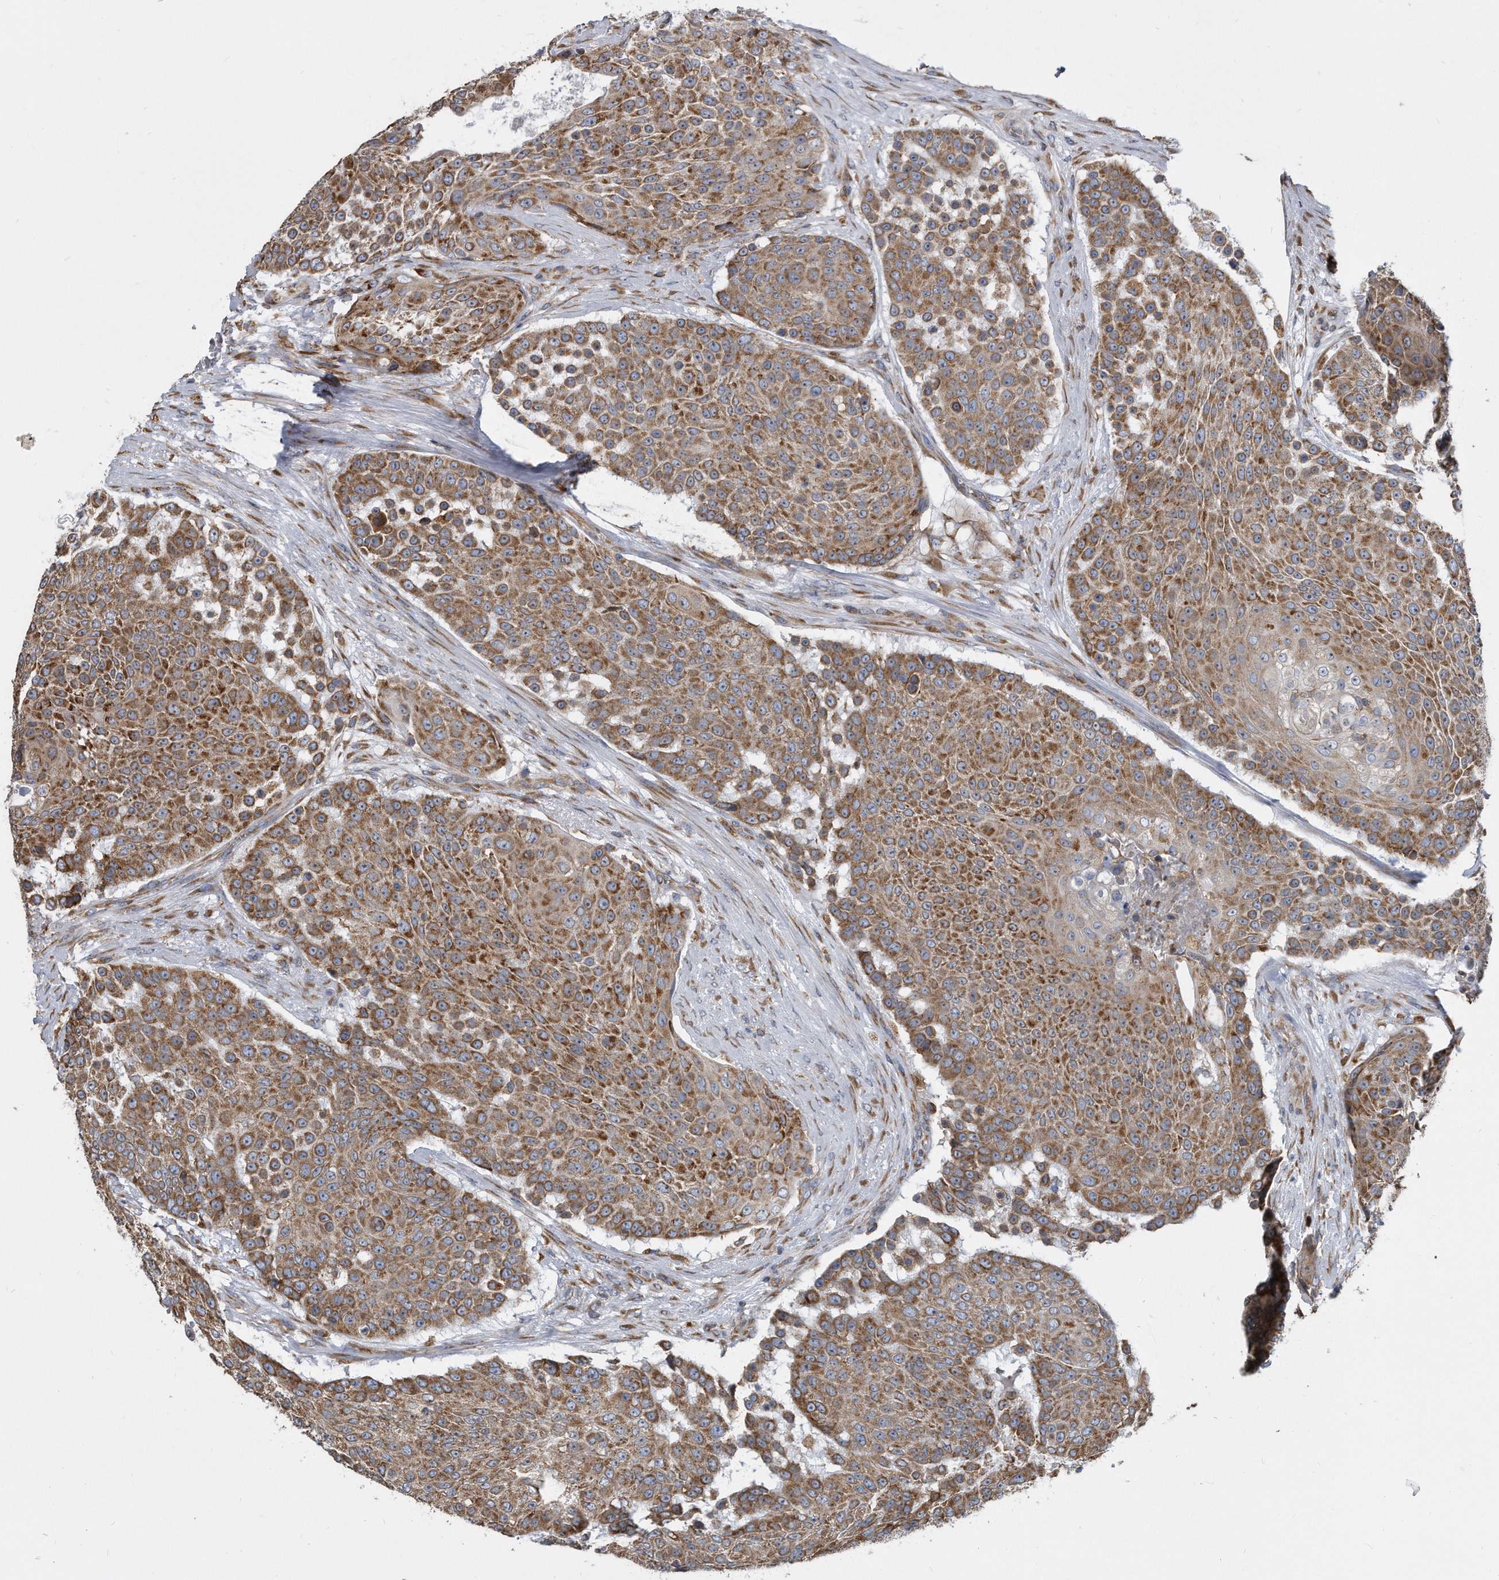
{"staining": {"intensity": "moderate", "quantity": ">75%", "location": "cytoplasmic/membranous"}, "tissue": "urothelial cancer", "cell_type": "Tumor cells", "image_type": "cancer", "snomed": [{"axis": "morphology", "description": "Urothelial carcinoma, High grade"}, {"axis": "topography", "description": "Urinary bladder"}], "caption": "Immunohistochemical staining of urothelial carcinoma (high-grade) reveals moderate cytoplasmic/membranous protein staining in about >75% of tumor cells.", "gene": "CCDC47", "patient": {"sex": "female", "age": 63}}